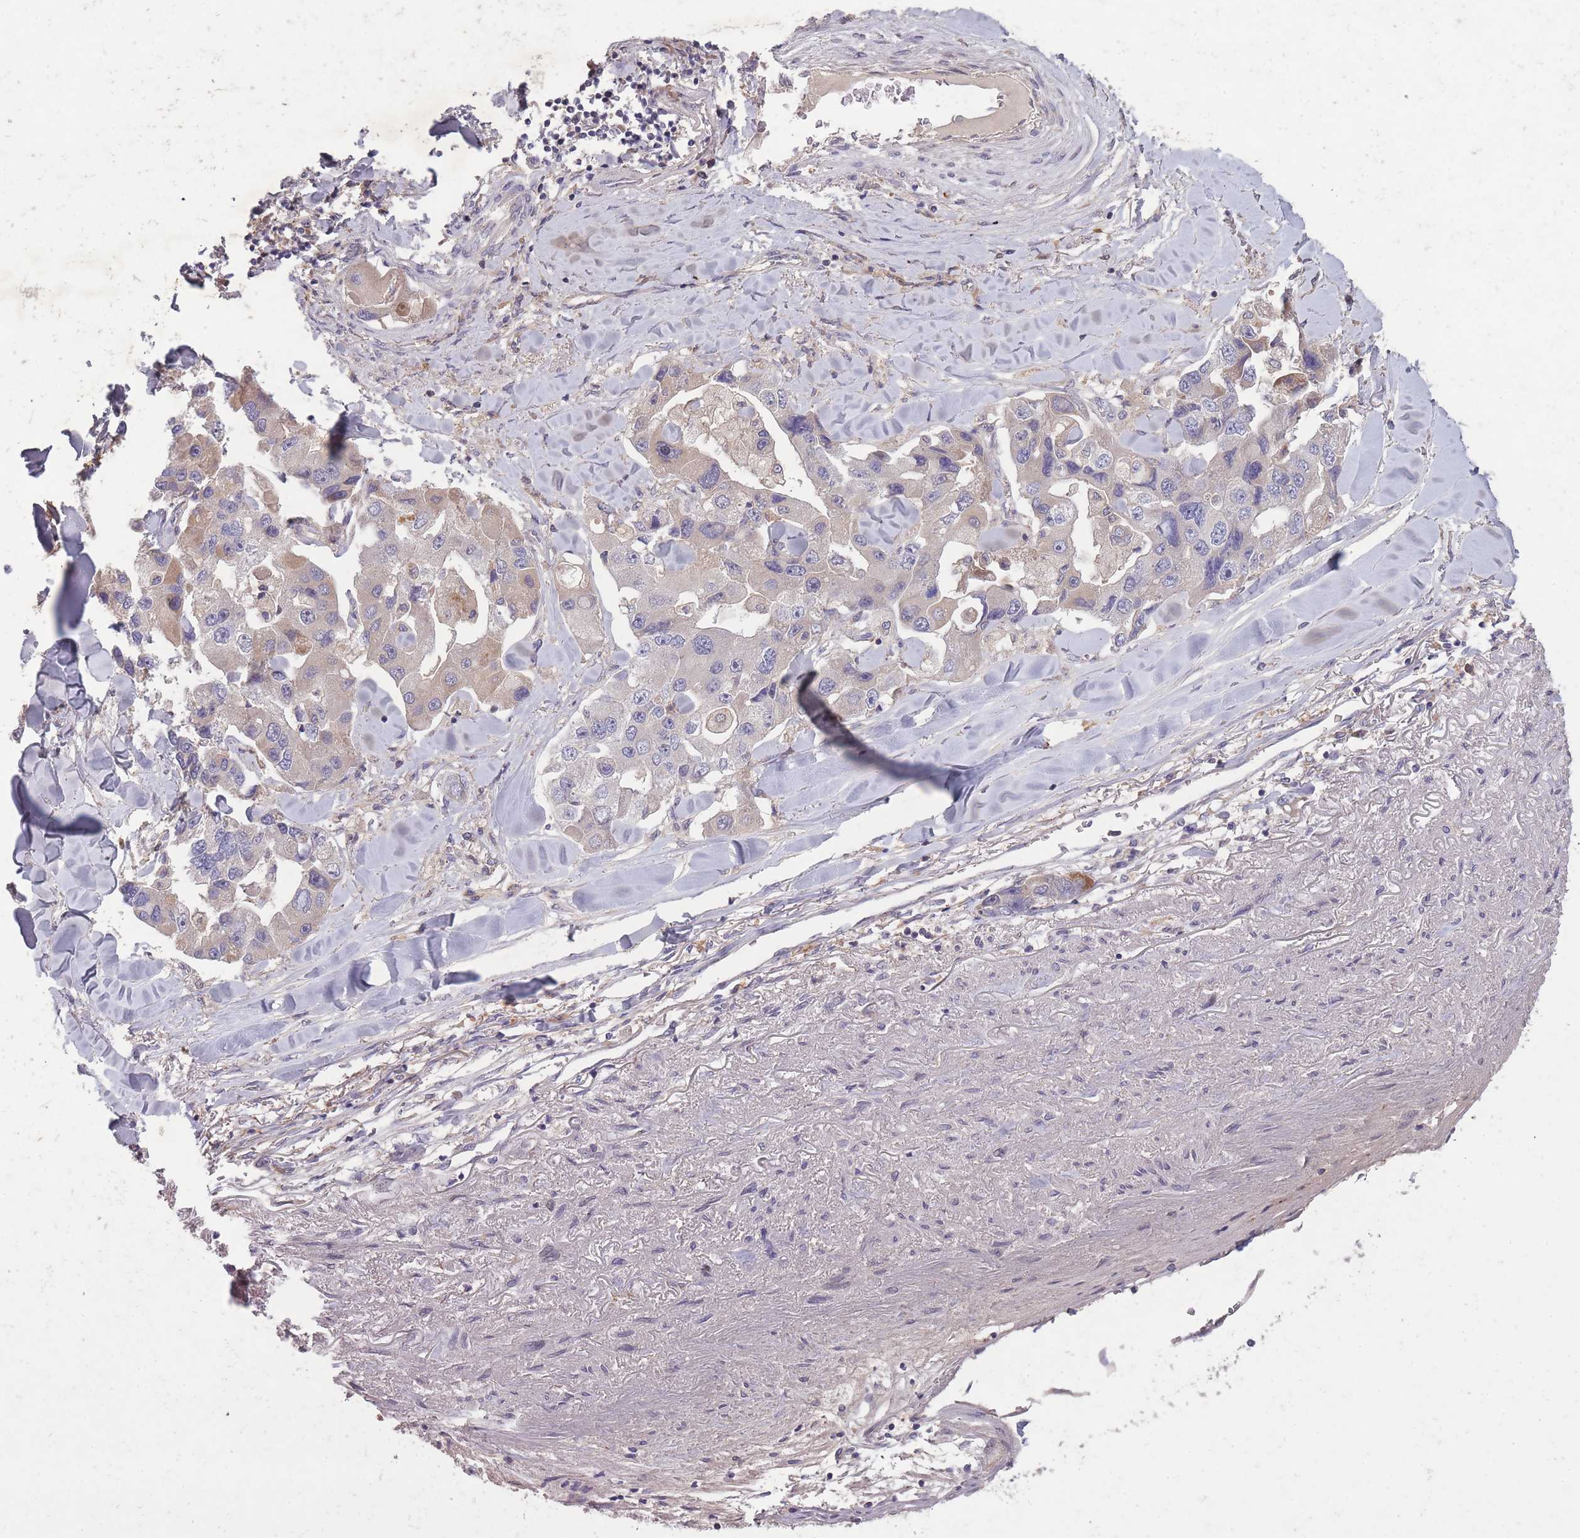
{"staining": {"intensity": "negative", "quantity": "none", "location": "none"}, "tissue": "lung cancer", "cell_type": "Tumor cells", "image_type": "cancer", "snomed": [{"axis": "morphology", "description": "Adenocarcinoma, NOS"}, {"axis": "topography", "description": "Lung"}], "caption": "Tumor cells are negative for protein expression in human lung cancer (adenocarcinoma).", "gene": "OR2V2", "patient": {"sex": "female", "age": 54}}